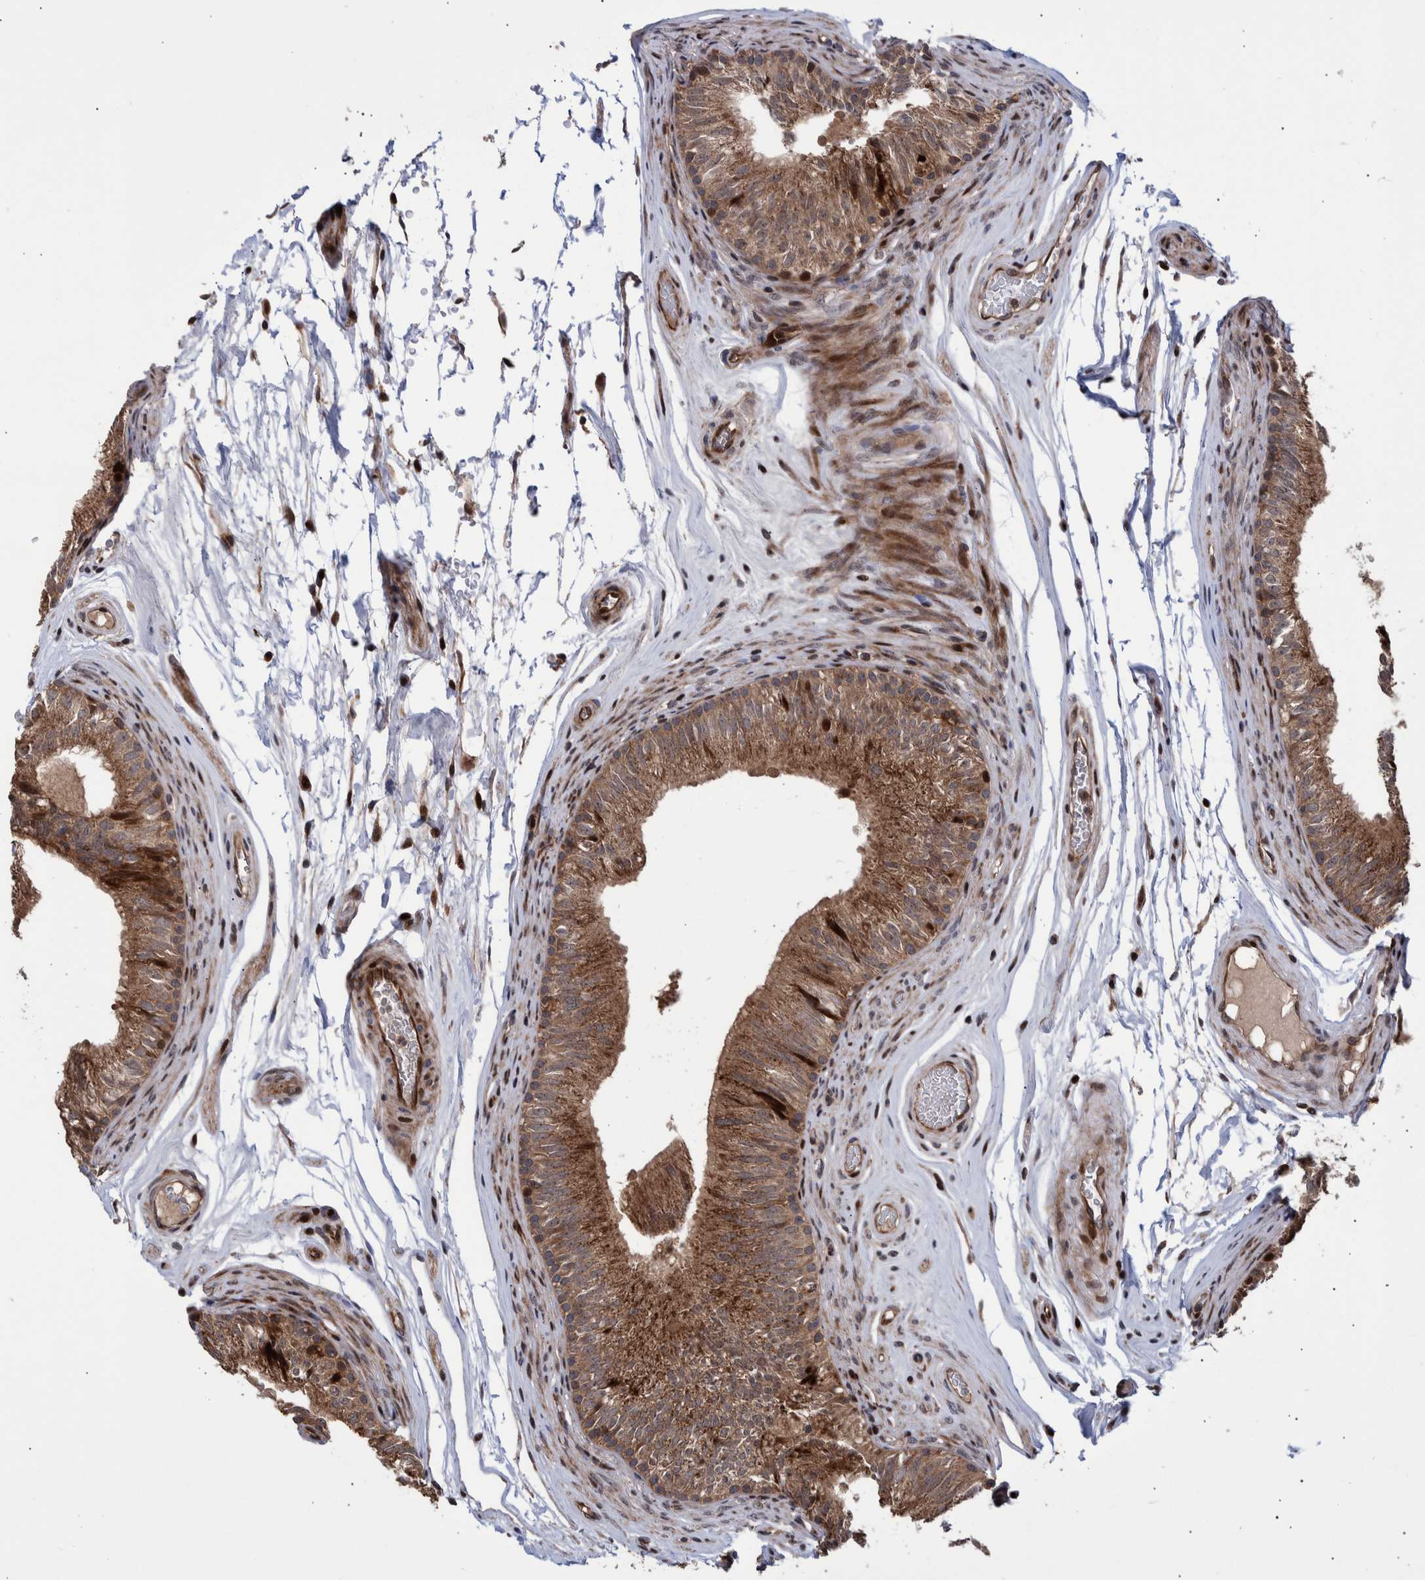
{"staining": {"intensity": "moderate", "quantity": ">75%", "location": "cytoplasmic/membranous,nuclear"}, "tissue": "epididymis", "cell_type": "Glandular cells", "image_type": "normal", "snomed": [{"axis": "morphology", "description": "Normal tissue, NOS"}, {"axis": "topography", "description": "Epididymis"}], "caption": "Immunohistochemical staining of unremarkable human epididymis displays >75% levels of moderate cytoplasmic/membranous,nuclear protein positivity in approximately >75% of glandular cells.", "gene": "SHISA6", "patient": {"sex": "male", "age": 36}}